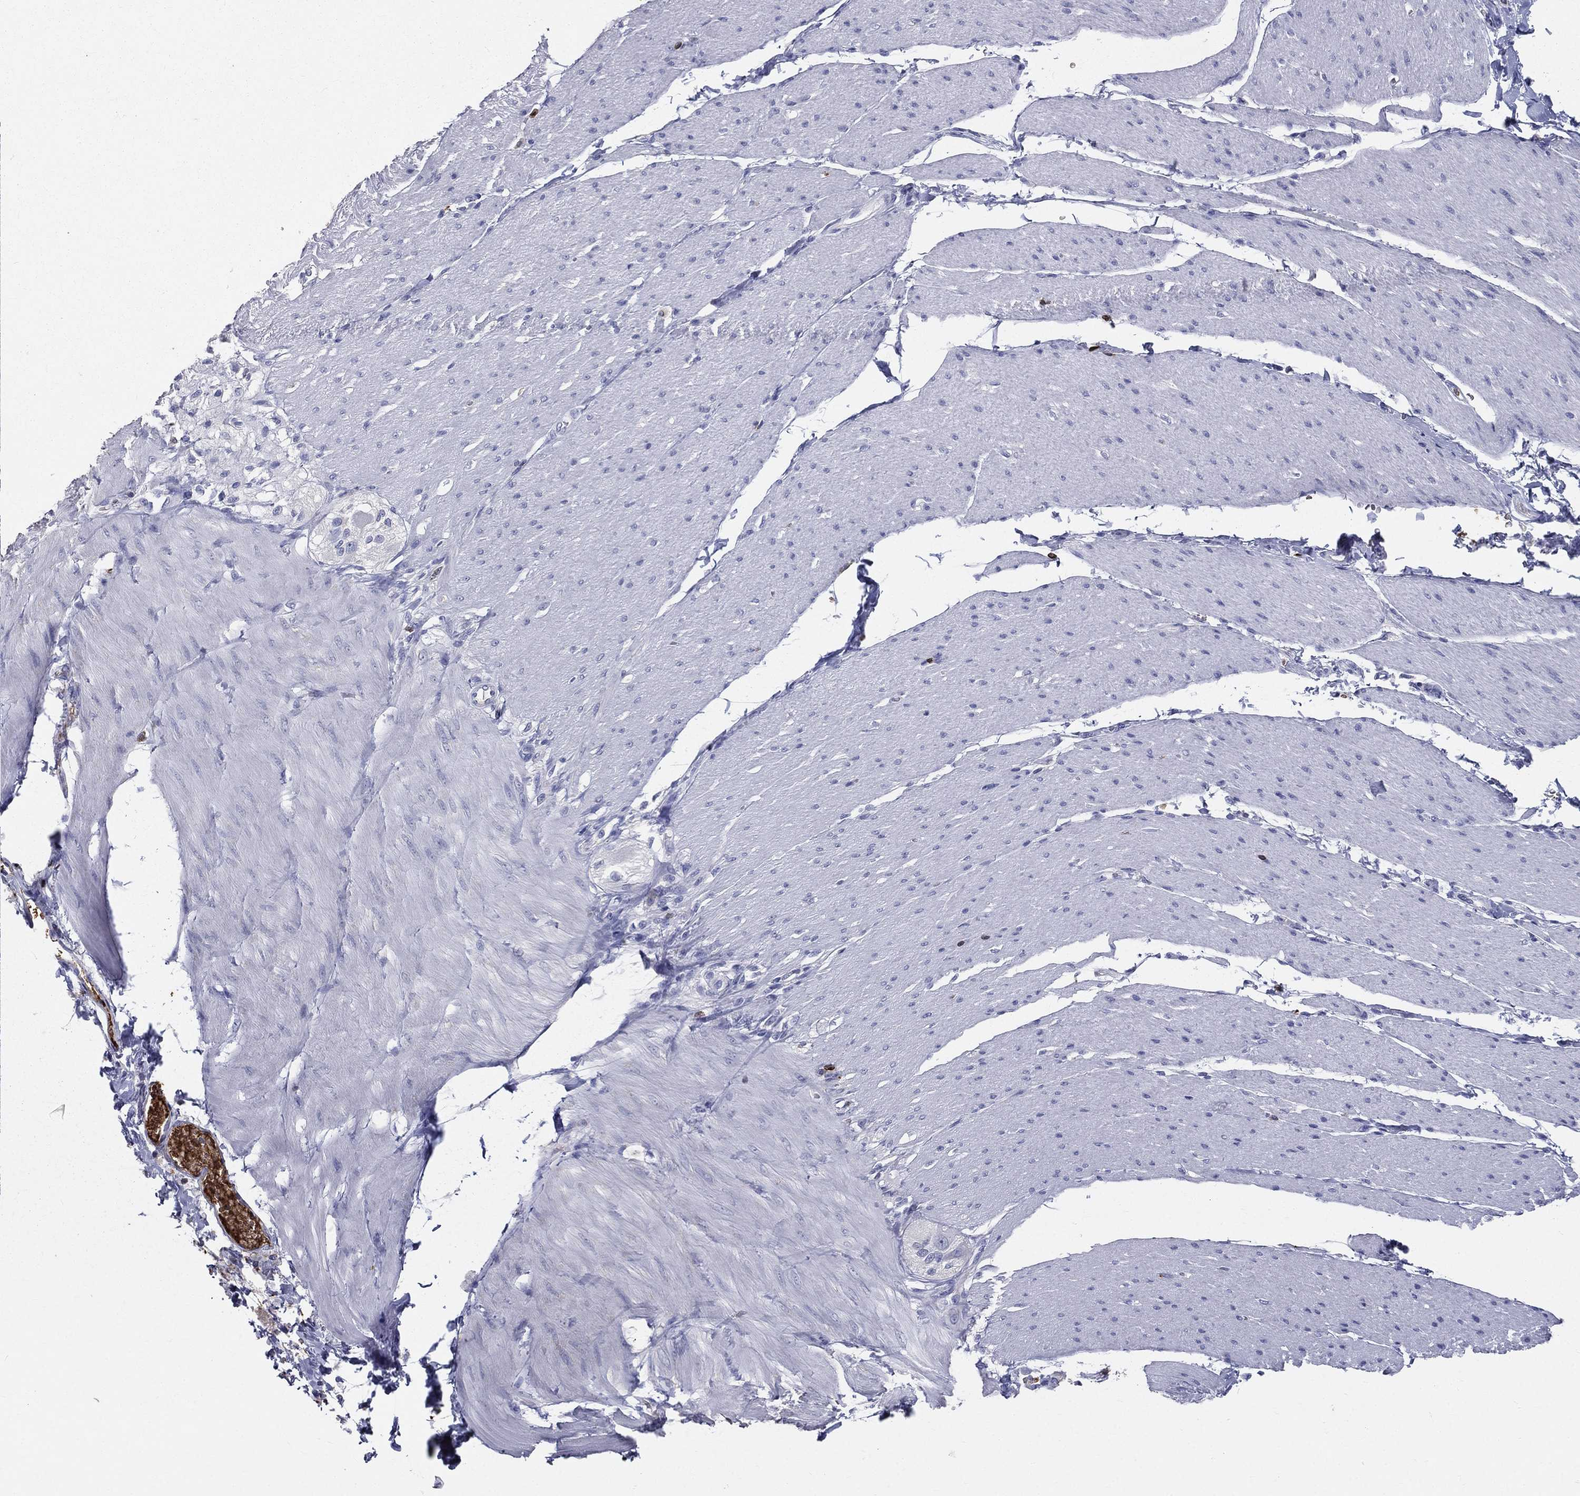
{"staining": {"intensity": "negative", "quantity": "none", "location": "none"}, "tissue": "soft tissue", "cell_type": "Fibroblasts", "image_type": "normal", "snomed": [{"axis": "morphology", "description": "Normal tissue, NOS"}, {"axis": "topography", "description": "Smooth muscle"}, {"axis": "topography", "description": "Duodenum"}, {"axis": "topography", "description": "Peripheral nerve tissue"}], "caption": "Photomicrograph shows no significant protein staining in fibroblasts of unremarkable soft tissue. The staining is performed using DAB (3,3'-diaminobenzidine) brown chromogen with nuclei counter-stained in using hematoxylin.", "gene": "CTSW", "patient": {"sex": "female", "age": 61}}